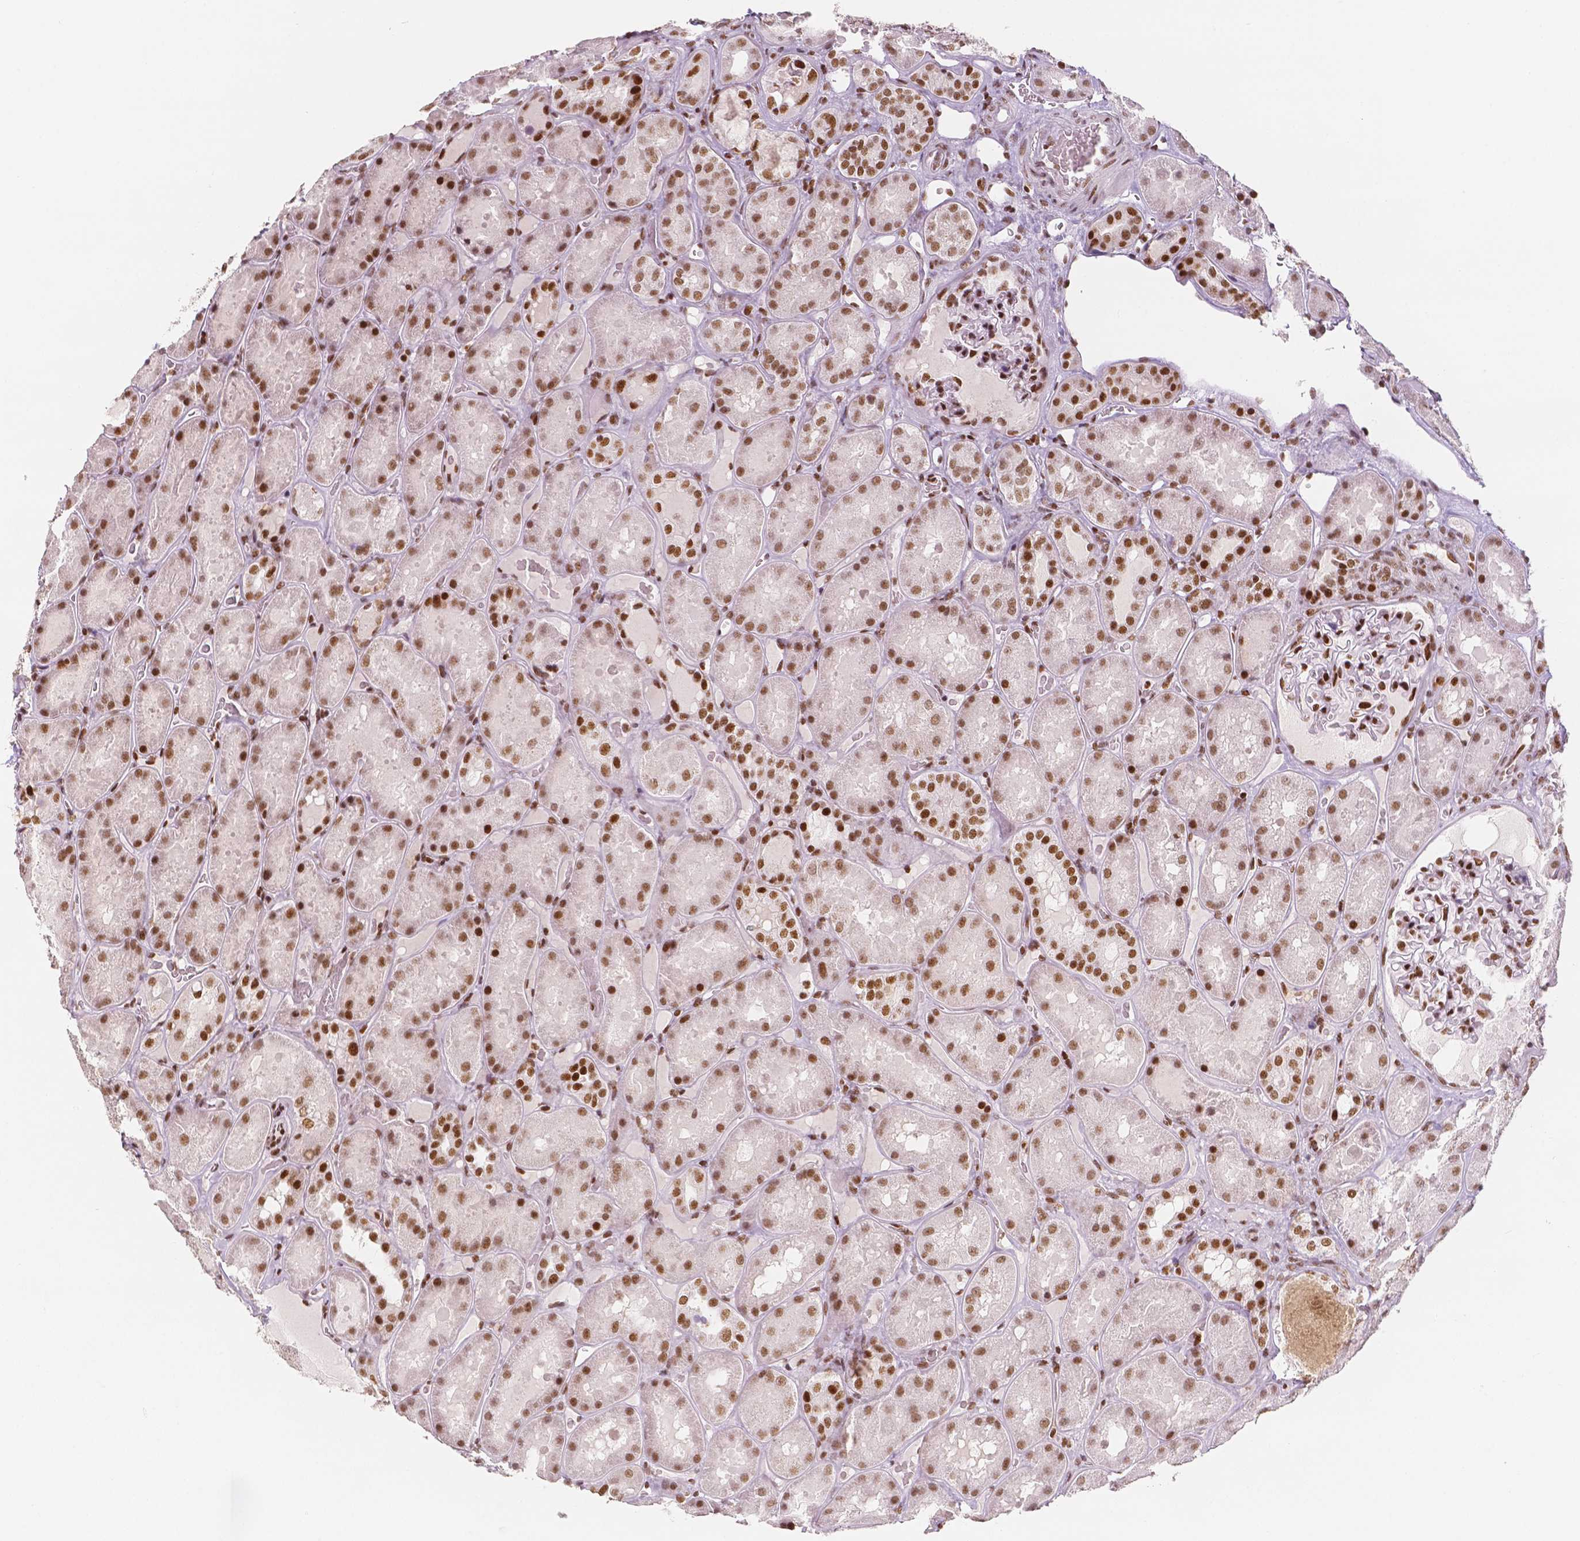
{"staining": {"intensity": "moderate", "quantity": ">75%", "location": "nuclear"}, "tissue": "kidney", "cell_type": "Cells in glomeruli", "image_type": "normal", "snomed": [{"axis": "morphology", "description": "Normal tissue, NOS"}, {"axis": "topography", "description": "Kidney"}], "caption": "A brown stain shows moderate nuclear staining of a protein in cells in glomeruli of normal human kidney.", "gene": "HDAC1", "patient": {"sex": "male", "age": 73}}